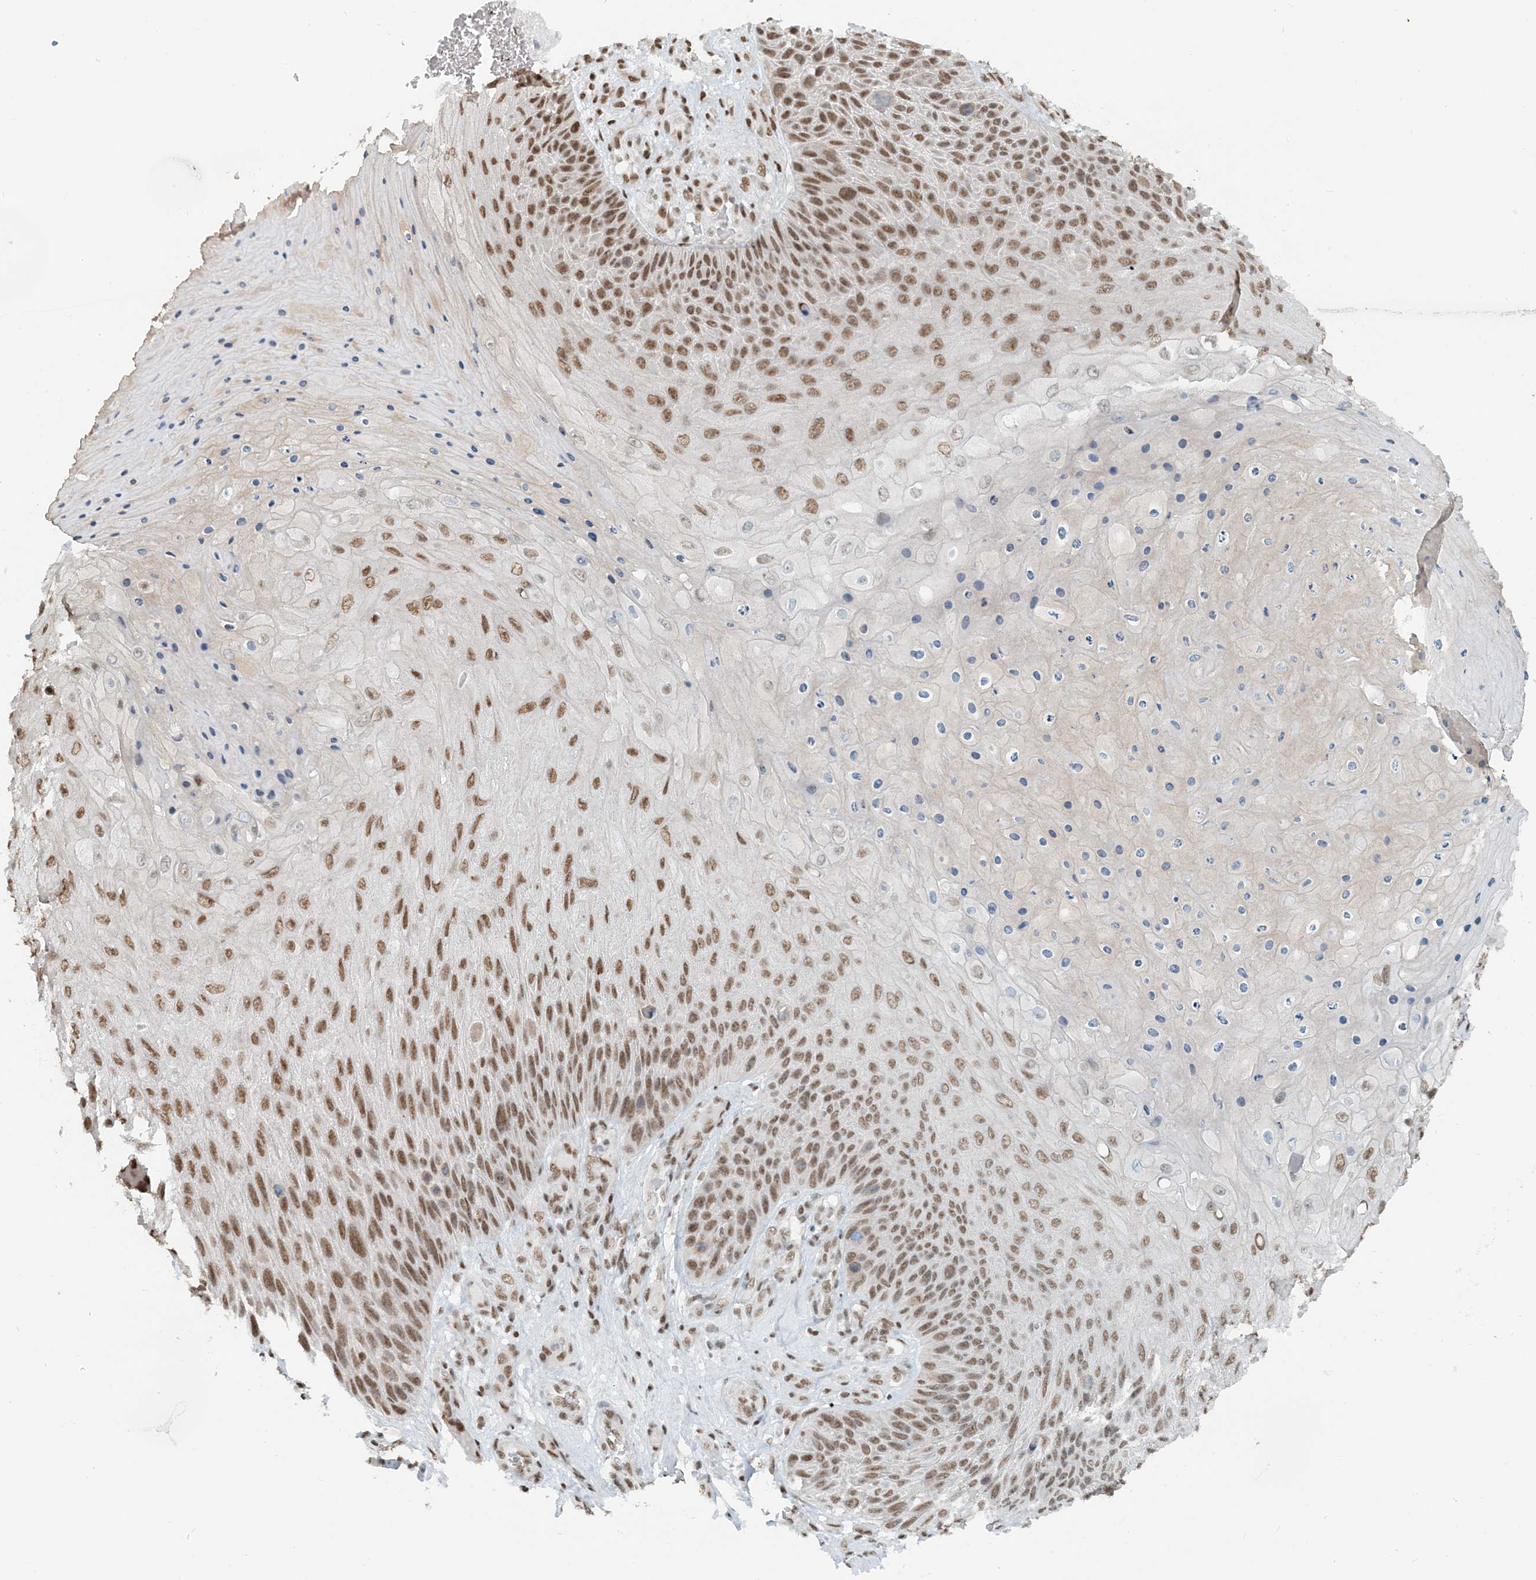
{"staining": {"intensity": "moderate", "quantity": ">75%", "location": "nuclear"}, "tissue": "skin cancer", "cell_type": "Tumor cells", "image_type": "cancer", "snomed": [{"axis": "morphology", "description": "Squamous cell carcinoma, NOS"}, {"axis": "topography", "description": "Skin"}], "caption": "Brown immunohistochemical staining in squamous cell carcinoma (skin) shows moderate nuclear staining in about >75% of tumor cells.", "gene": "ZNF500", "patient": {"sex": "female", "age": 88}}